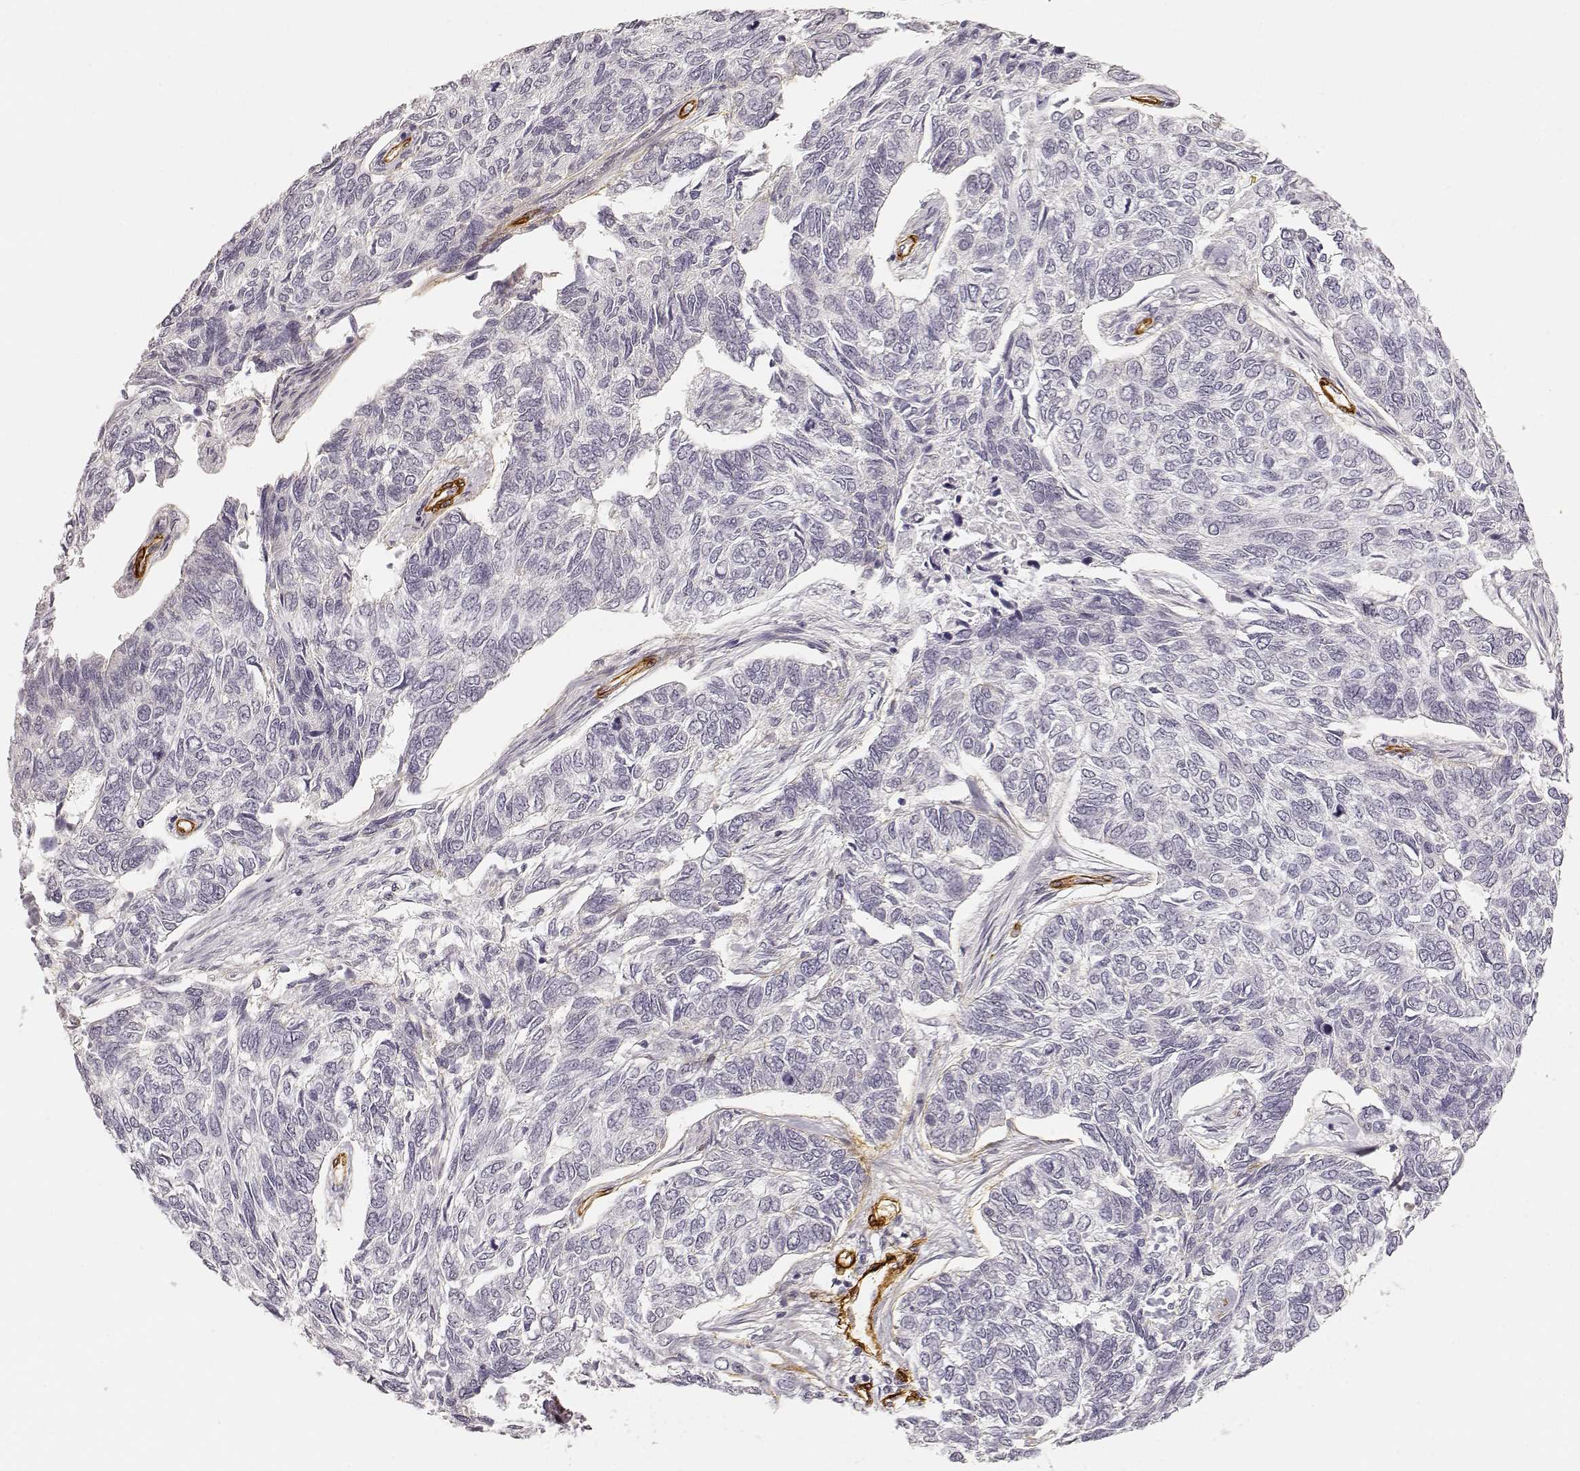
{"staining": {"intensity": "negative", "quantity": "none", "location": "none"}, "tissue": "skin cancer", "cell_type": "Tumor cells", "image_type": "cancer", "snomed": [{"axis": "morphology", "description": "Basal cell carcinoma"}, {"axis": "topography", "description": "Skin"}], "caption": "IHC of skin basal cell carcinoma shows no staining in tumor cells.", "gene": "LAMA4", "patient": {"sex": "female", "age": 65}}